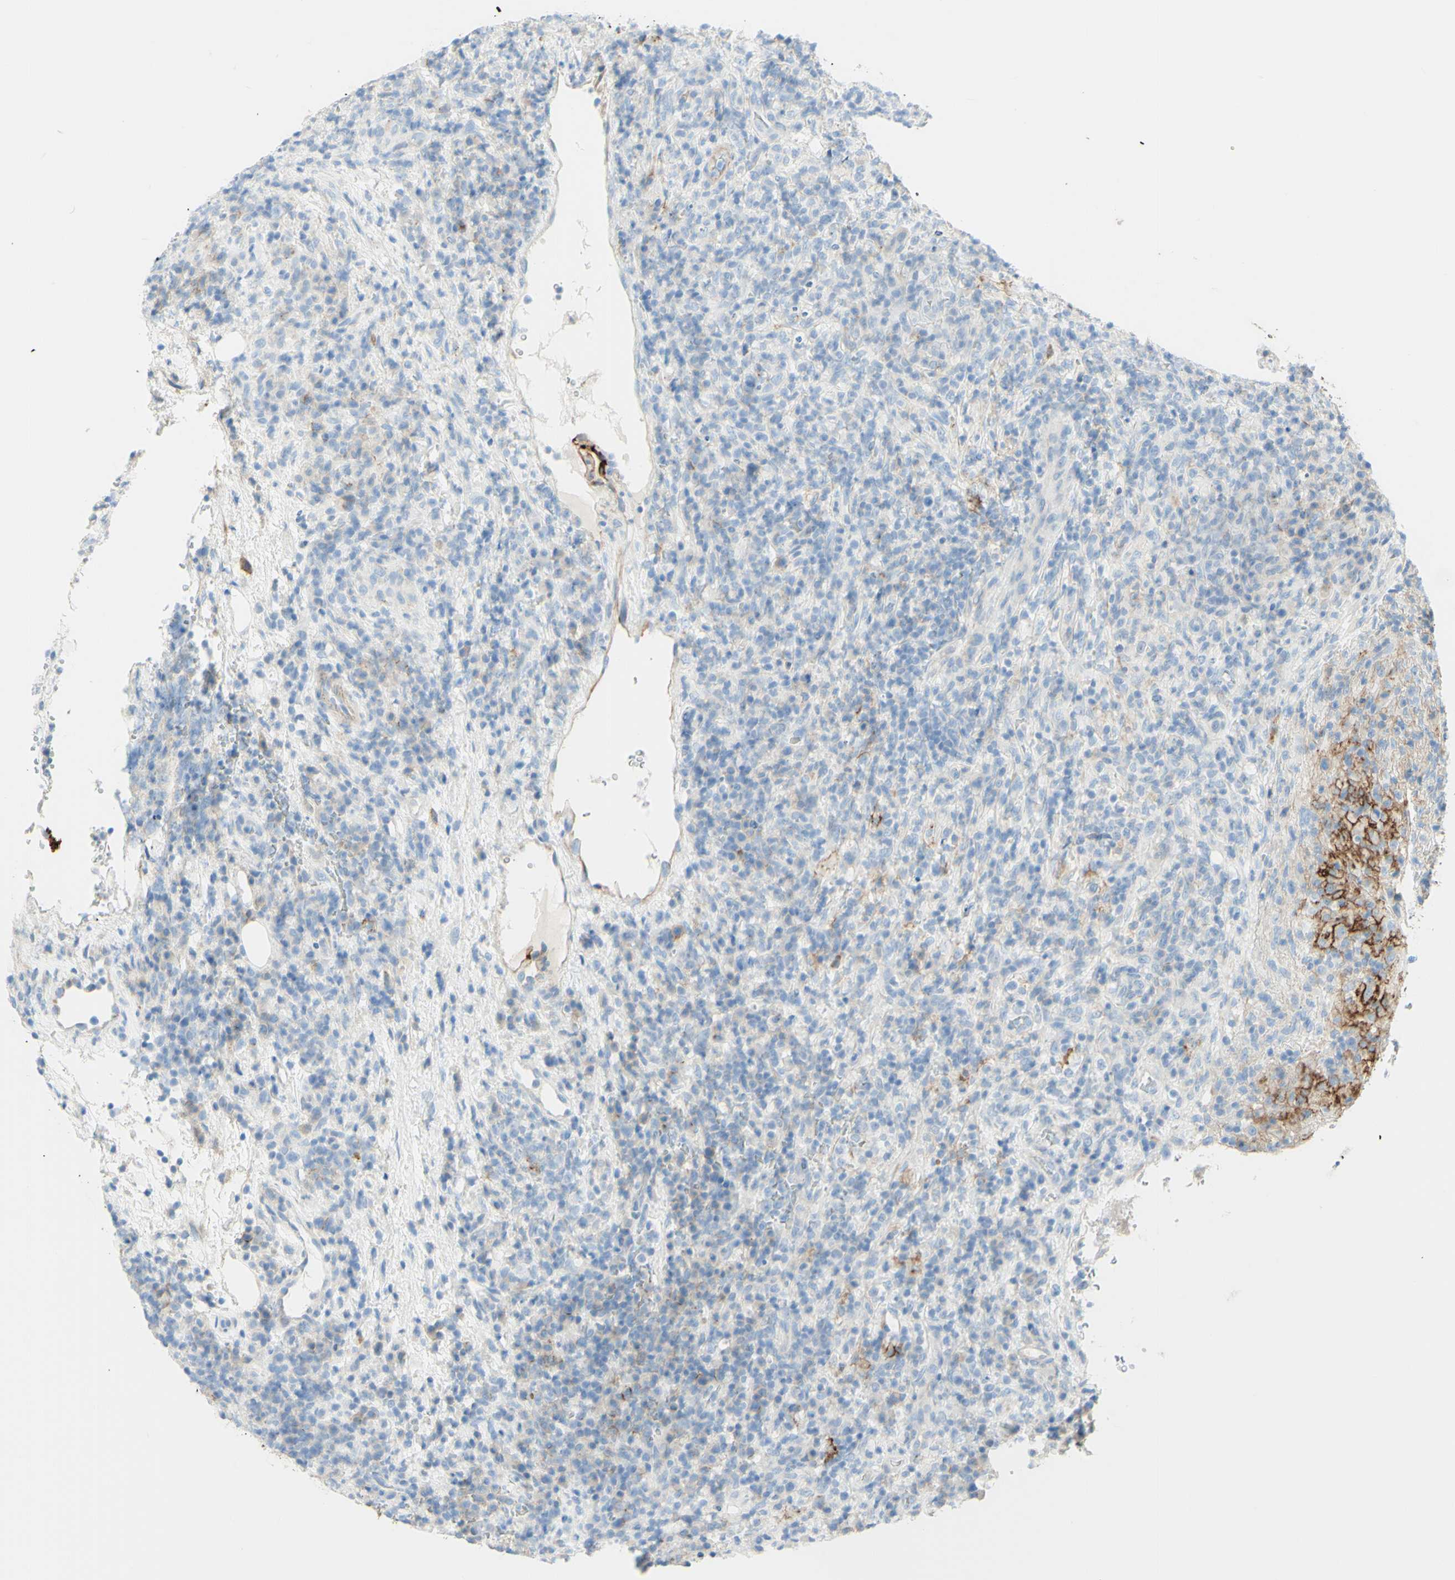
{"staining": {"intensity": "negative", "quantity": "none", "location": "none"}, "tissue": "lymphoma", "cell_type": "Tumor cells", "image_type": "cancer", "snomed": [{"axis": "morphology", "description": "Malignant lymphoma, non-Hodgkin's type, High grade"}, {"axis": "topography", "description": "Lymph node"}], "caption": "An IHC image of malignant lymphoma, non-Hodgkin's type (high-grade) is shown. There is no staining in tumor cells of malignant lymphoma, non-Hodgkin's type (high-grade).", "gene": "ALCAM", "patient": {"sex": "female", "age": 76}}